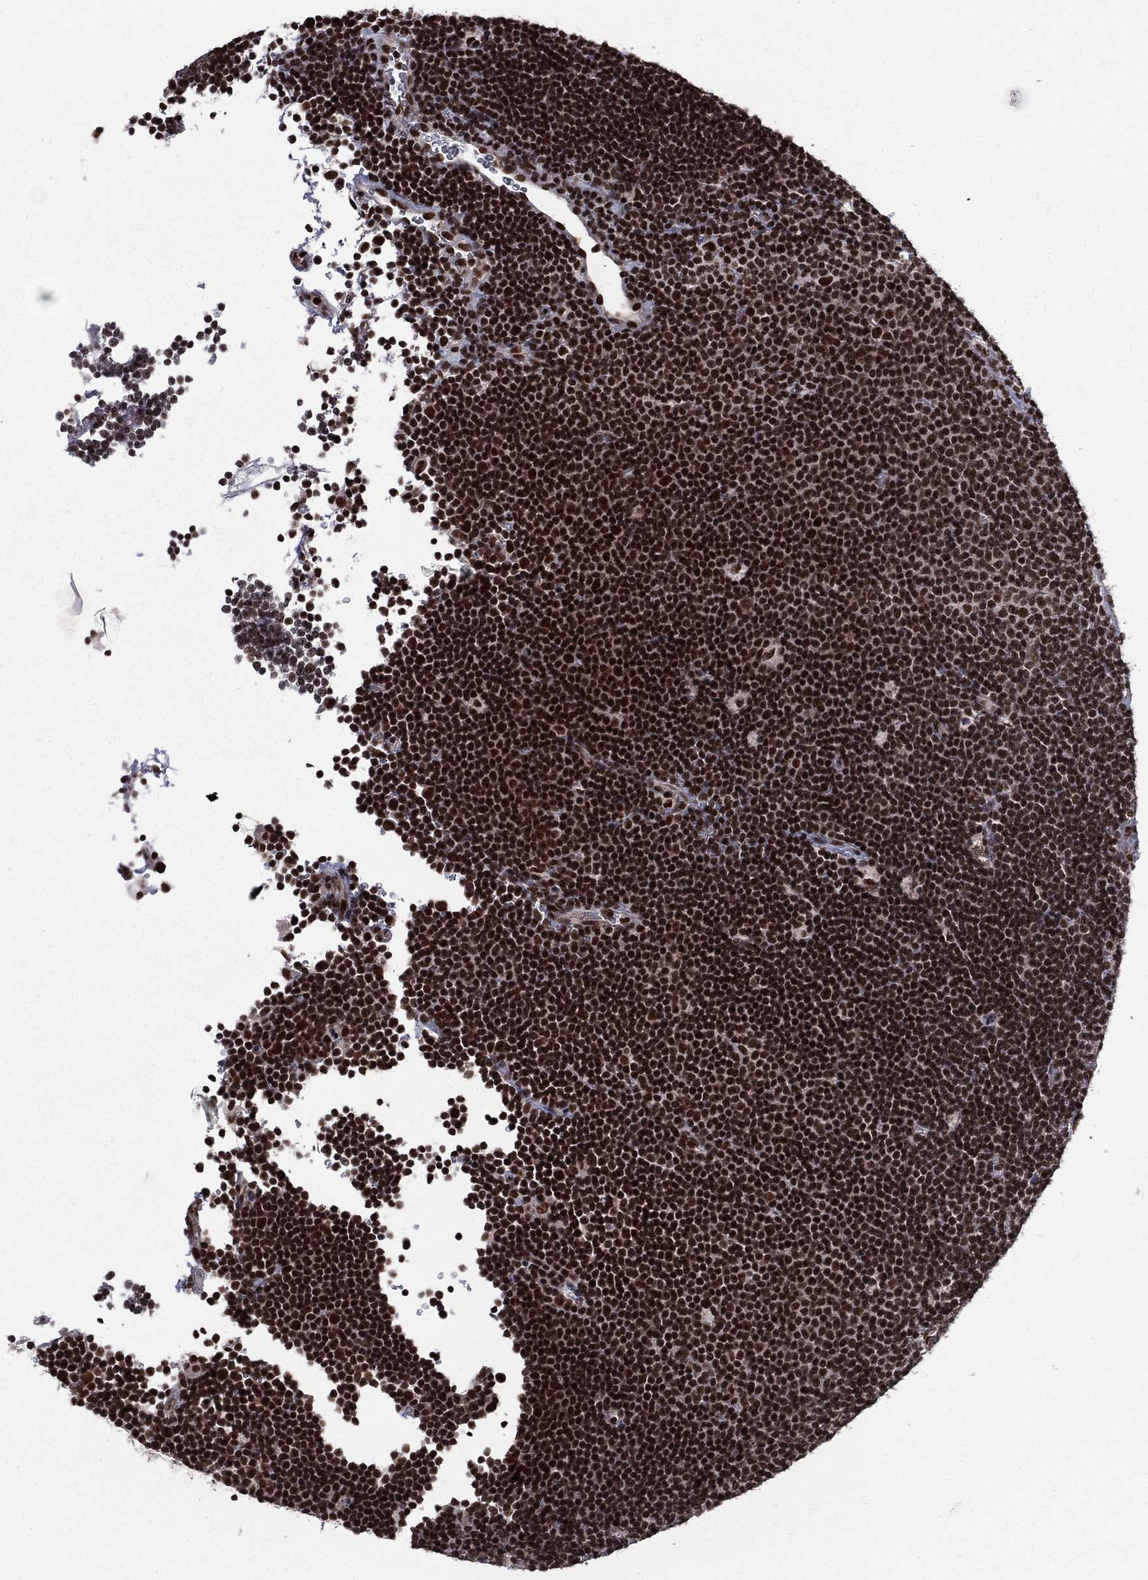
{"staining": {"intensity": "strong", "quantity": ">75%", "location": "nuclear"}, "tissue": "lymphoma", "cell_type": "Tumor cells", "image_type": "cancer", "snomed": [{"axis": "morphology", "description": "Malignant lymphoma, non-Hodgkin's type, Low grade"}, {"axis": "topography", "description": "Brain"}], "caption": "Protein expression analysis of human lymphoma reveals strong nuclear staining in about >75% of tumor cells. The staining was performed using DAB, with brown indicating positive protein expression. Nuclei are stained blue with hematoxylin.", "gene": "SMC3", "patient": {"sex": "female", "age": 66}}